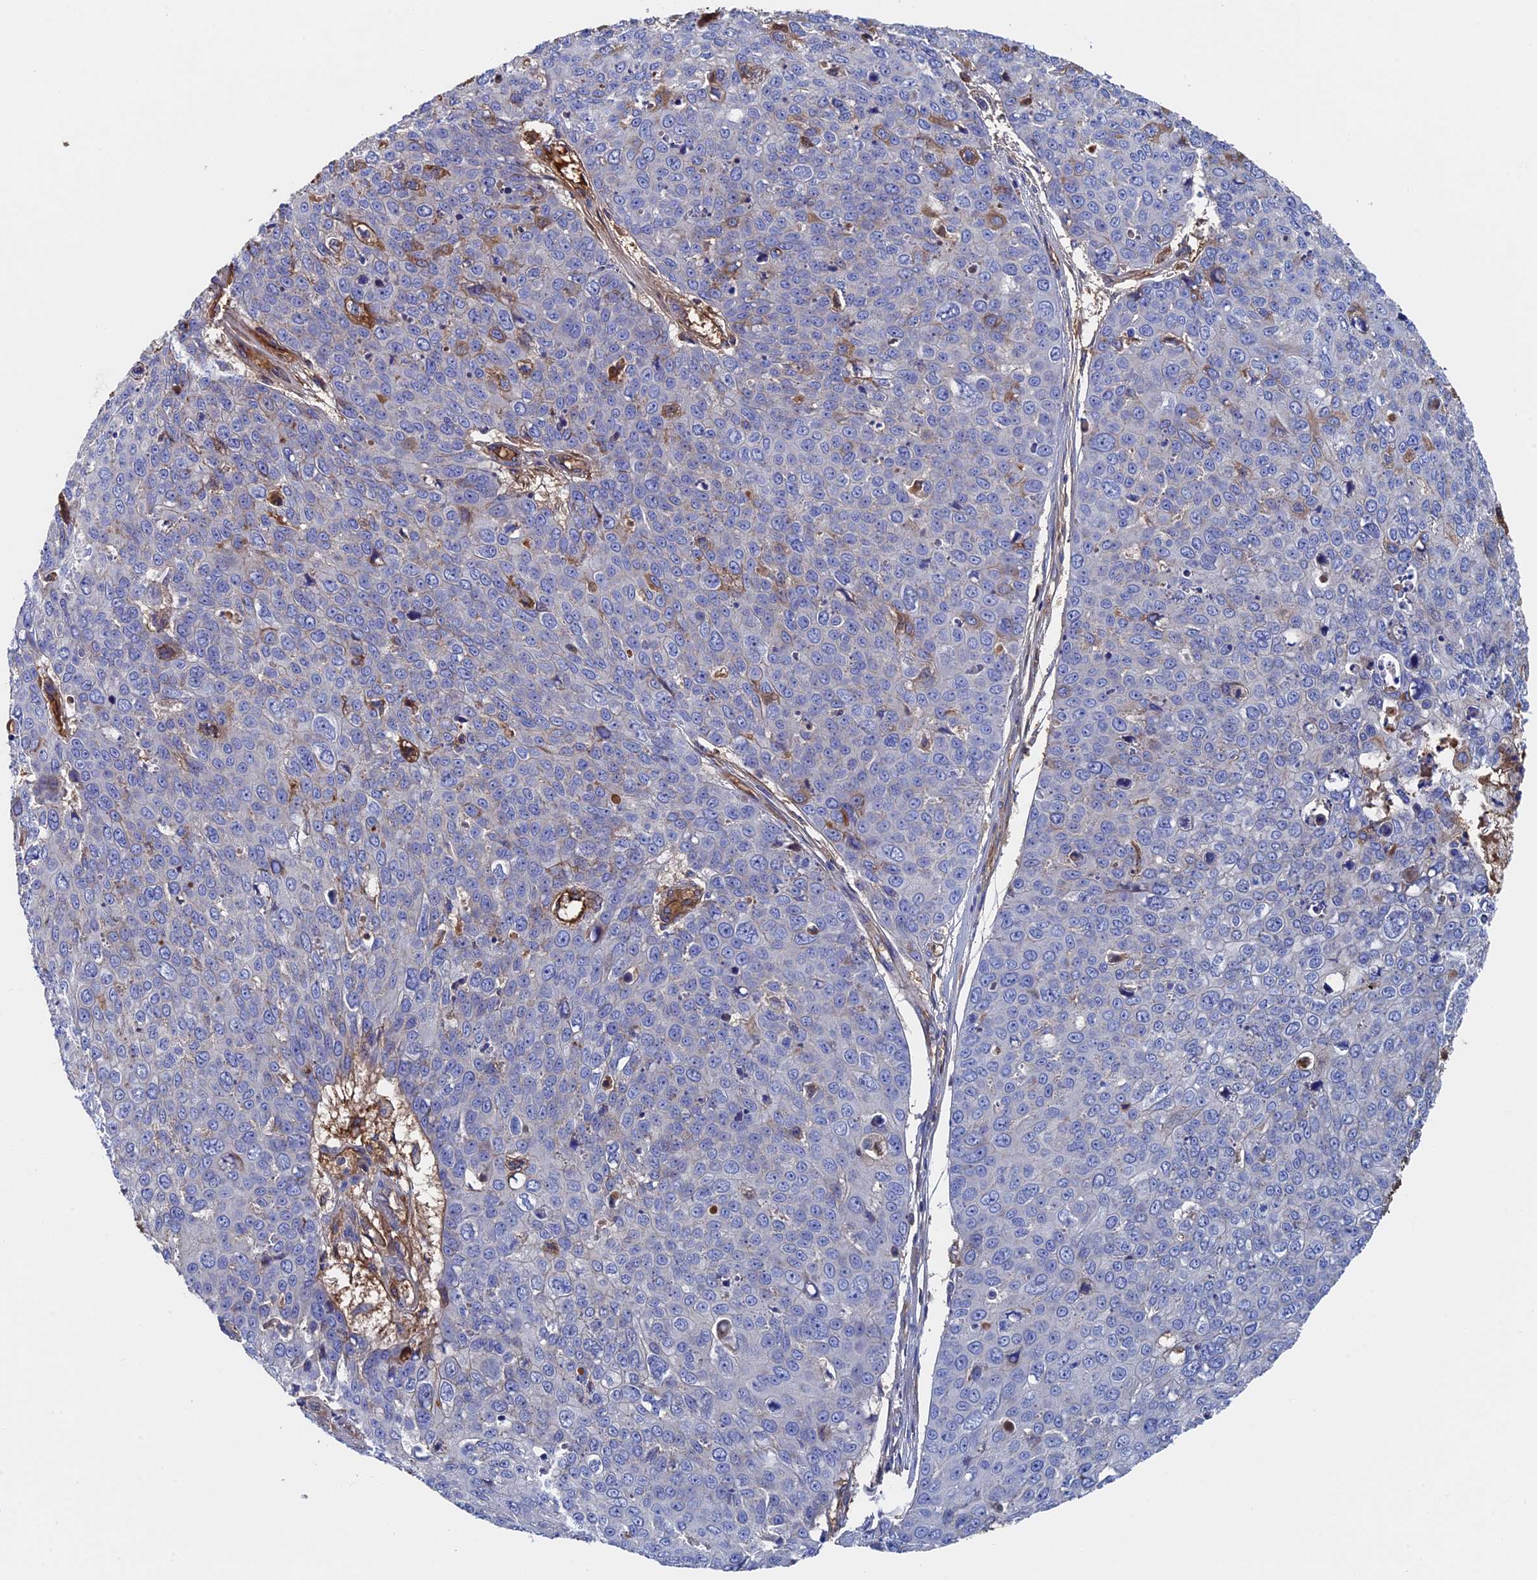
{"staining": {"intensity": "negative", "quantity": "none", "location": "none"}, "tissue": "skin cancer", "cell_type": "Tumor cells", "image_type": "cancer", "snomed": [{"axis": "morphology", "description": "Squamous cell carcinoma, NOS"}, {"axis": "topography", "description": "Skin"}], "caption": "A photomicrograph of human skin squamous cell carcinoma is negative for staining in tumor cells.", "gene": "RPUSD1", "patient": {"sex": "male", "age": 71}}